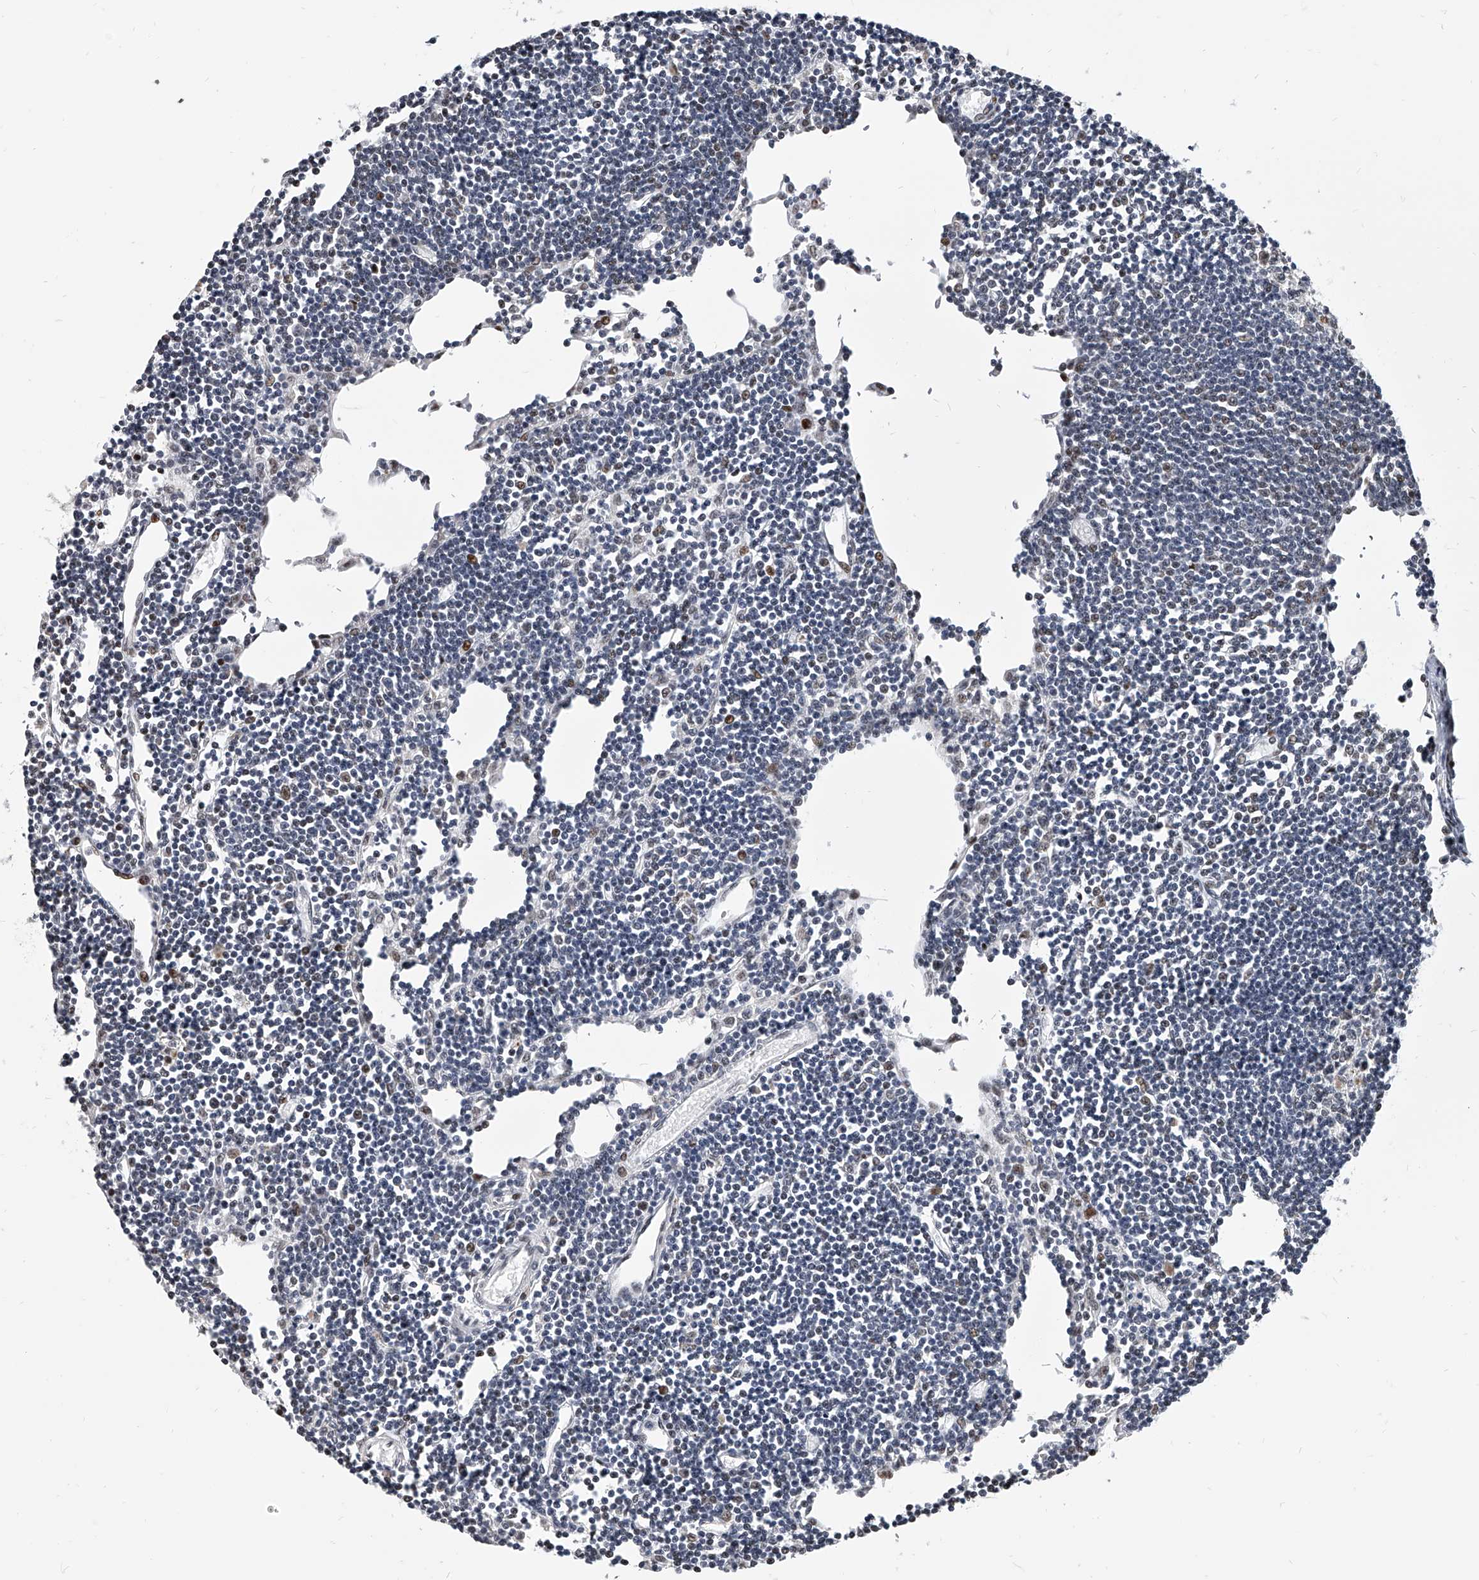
{"staining": {"intensity": "moderate", "quantity": "<25%", "location": "nuclear"}, "tissue": "lymph node", "cell_type": "Germinal center cells", "image_type": "normal", "snomed": [{"axis": "morphology", "description": "Normal tissue, NOS"}, {"axis": "topography", "description": "Lymph node"}], "caption": "An IHC photomicrograph of normal tissue is shown. Protein staining in brown labels moderate nuclear positivity in lymph node within germinal center cells. The staining is performed using DAB (3,3'-diaminobenzidine) brown chromogen to label protein expression. The nuclei are counter-stained blue using hematoxylin.", "gene": "CMTR1", "patient": {"sex": "female", "age": 11}}